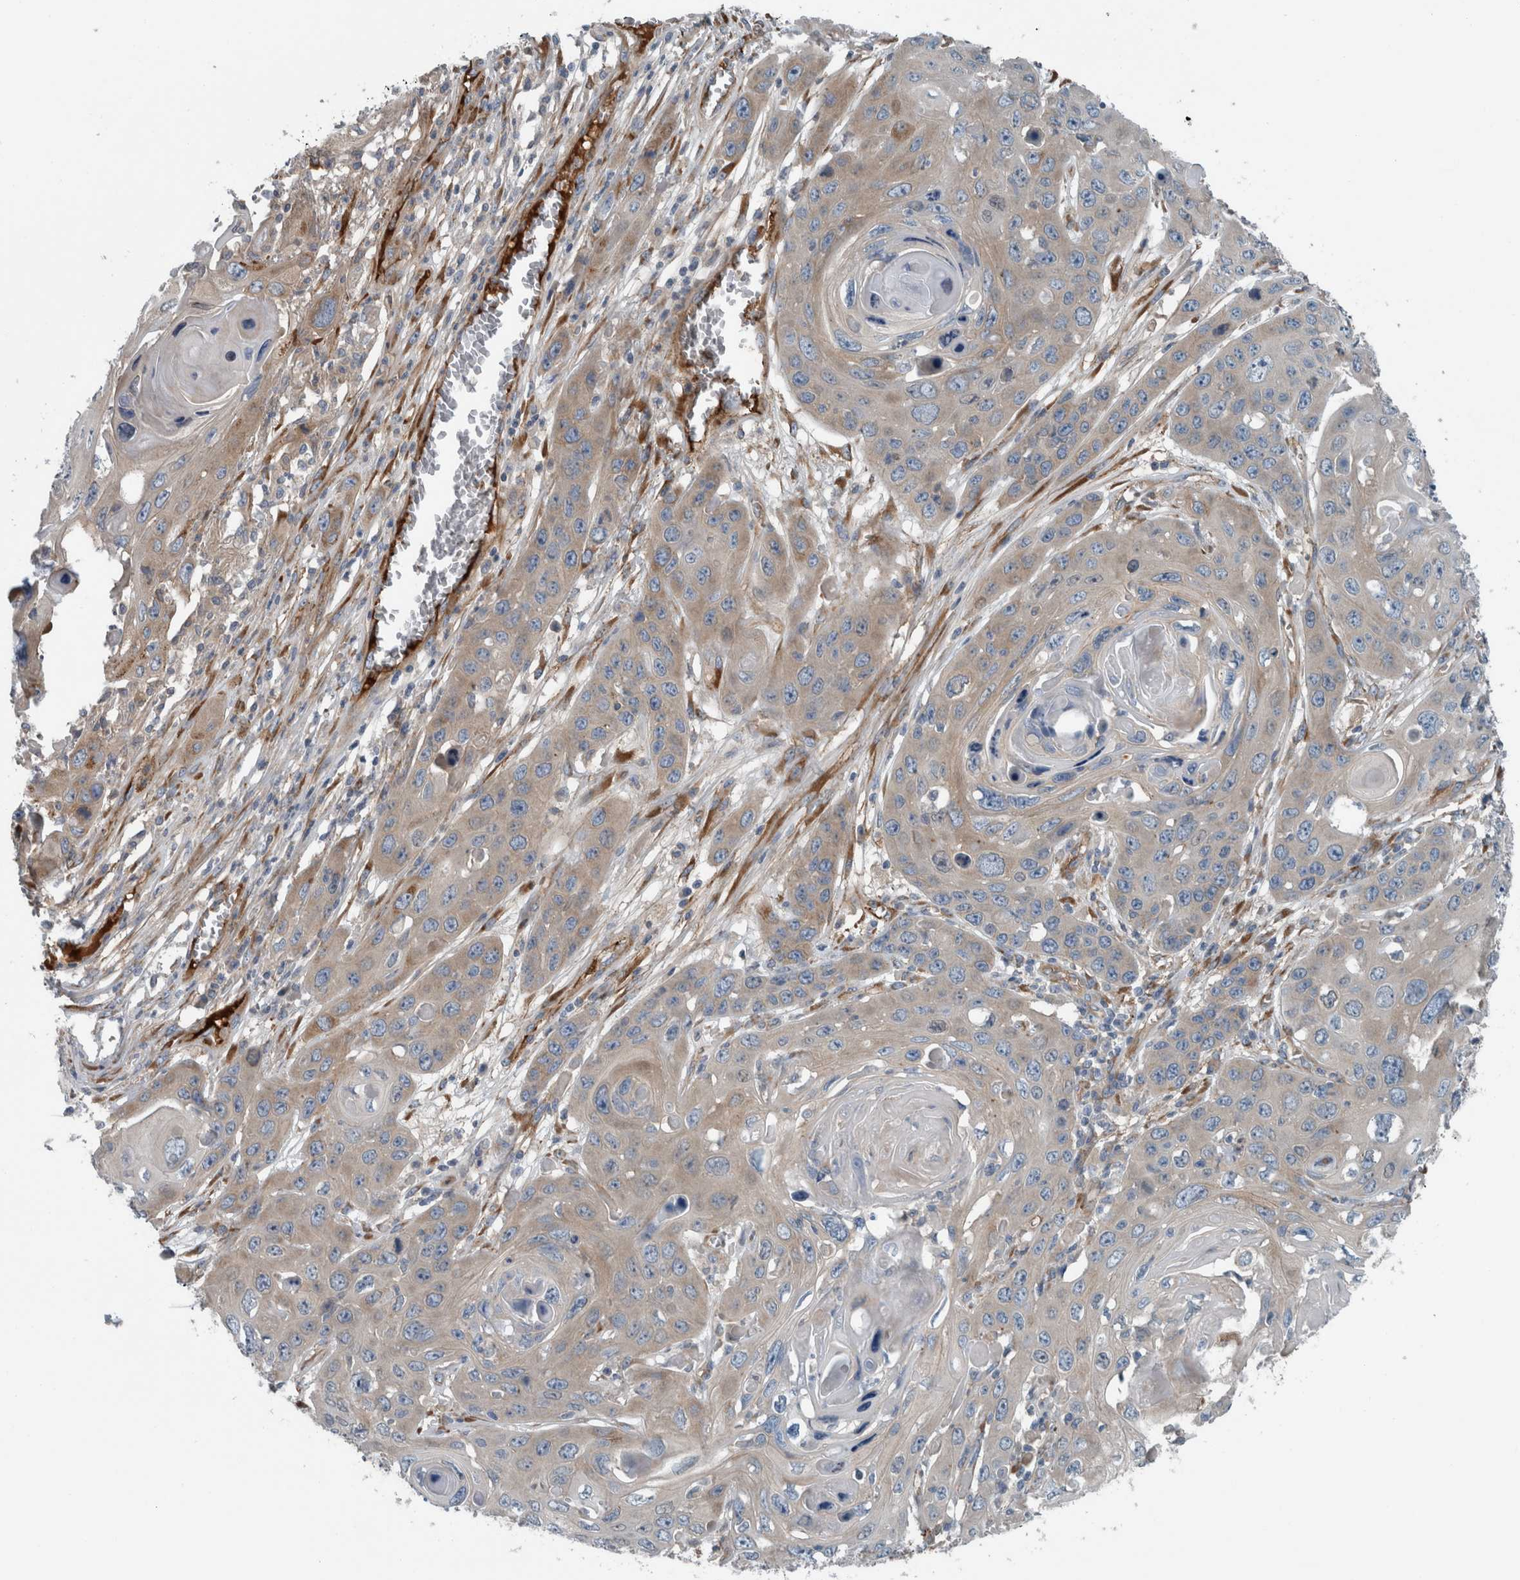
{"staining": {"intensity": "weak", "quantity": ">75%", "location": "cytoplasmic/membranous"}, "tissue": "skin cancer", "cell_type": "Tumor cells", "image_type": "cancer", "snomed": [{"axis": "morphology", "description": "Squamous cell carcinoma, NOS"}, {"axis": "topography", "description": "Skin"}], "caption": "The micrograph shows staining of skin cancer, revealing weak cytoplasmic/membranous protein staining (brown color) within tumor cells.", "gene": "GLT8D2", "patient": {"sex": "male", "age": 55}}